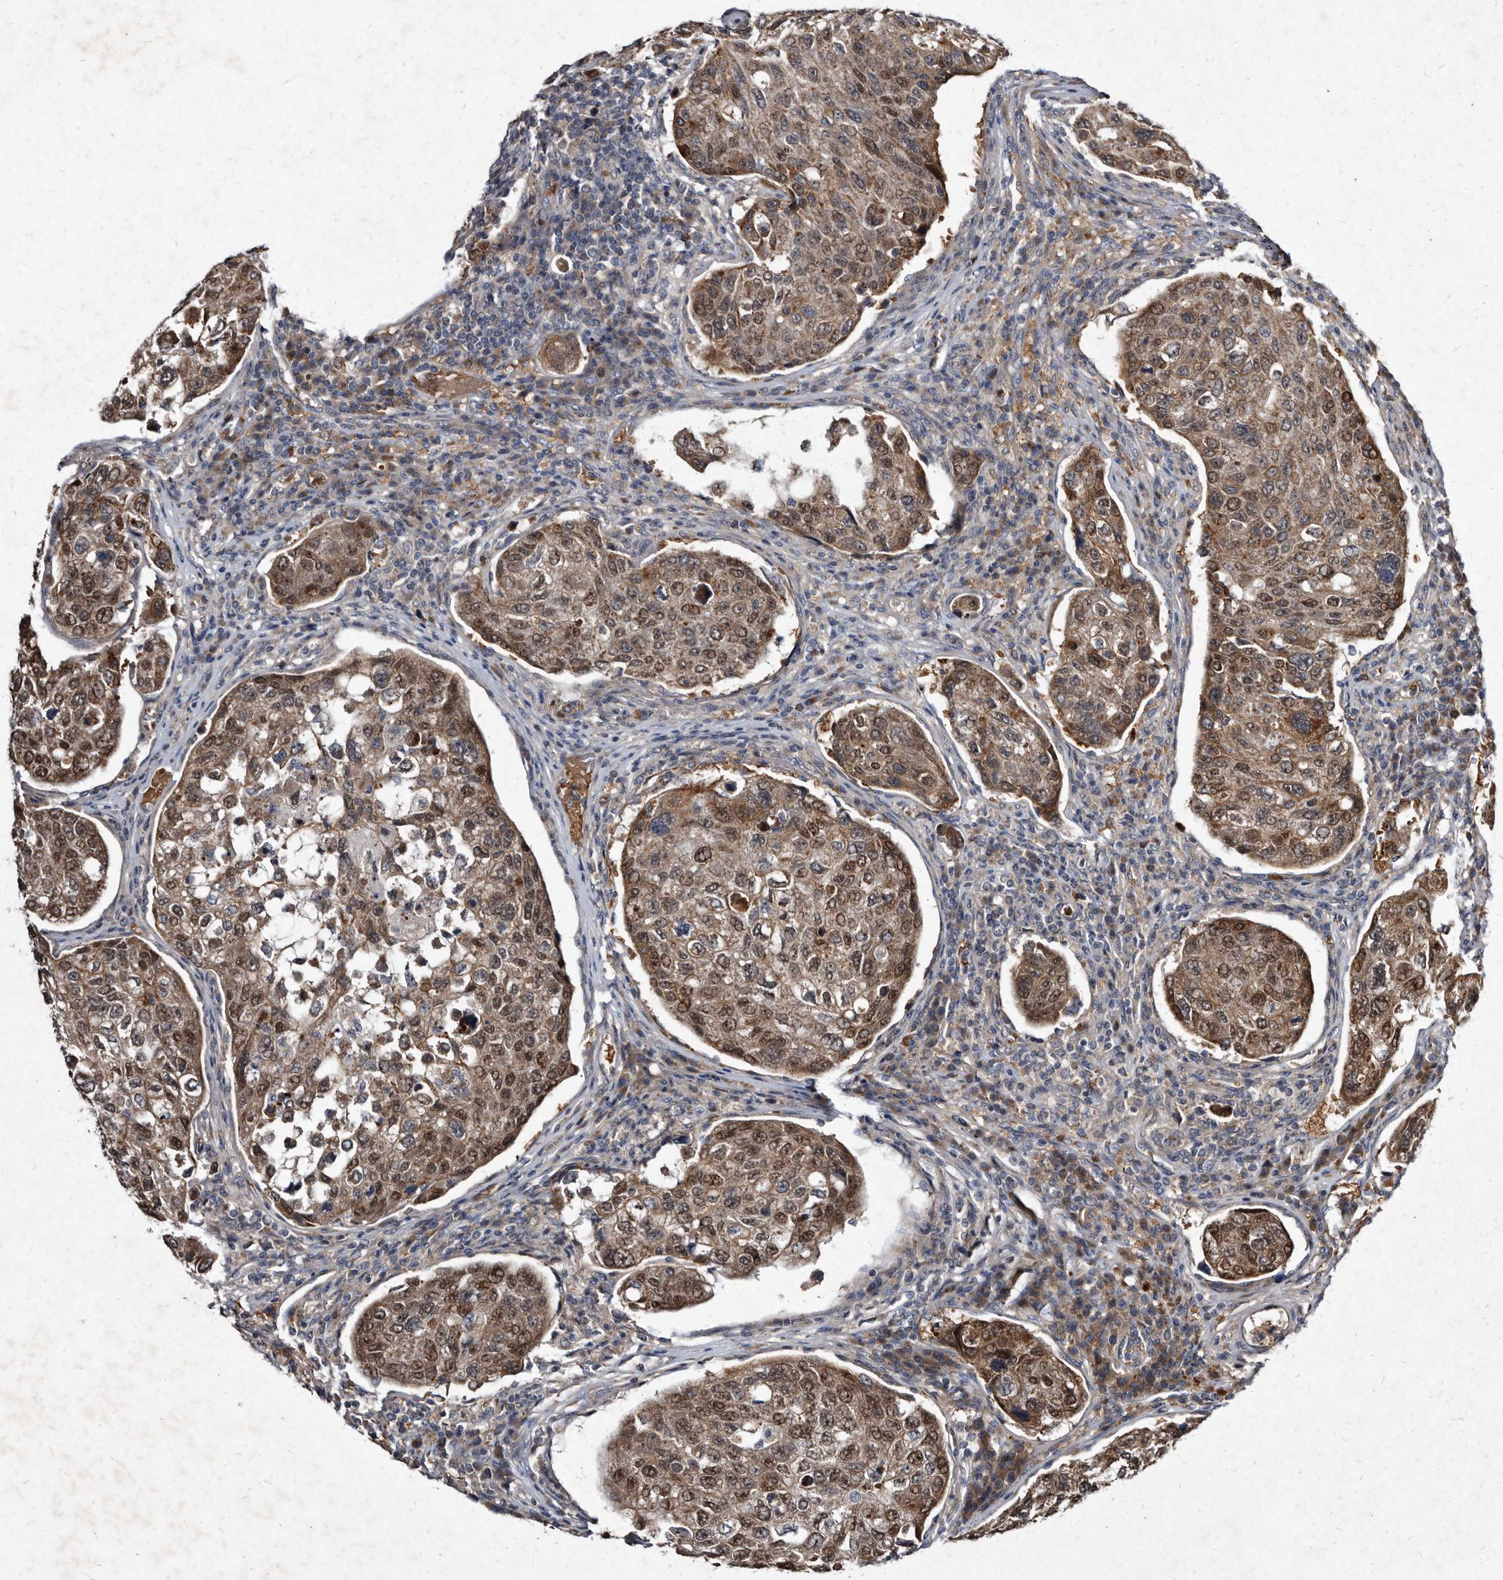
{"staining": {"intensity": "moderate", "quantity": ">75%", "location": "cytoplasmic/membranous,nuclear"}, "tissue": "urothelial cancer", "cell_type": "Tumor cells", "image_type": "cancer", "snomed": [{"axis": "morphology", "description": "Urothelial carcinoma, High grade"}, {"axis": "topography", "description": "Lymph node"}, {"axis": "topography", "description": "Urinary bladder"}], "caption": "Immunohistochemistry (DAB) staining of urothelial cancer exhibits moderate cytoplasmic/membranous and nuclear protein expression in about >75% of tumor cells.", "gene": "YPEL3", "patient": {"sex": "male", "age": 51}}